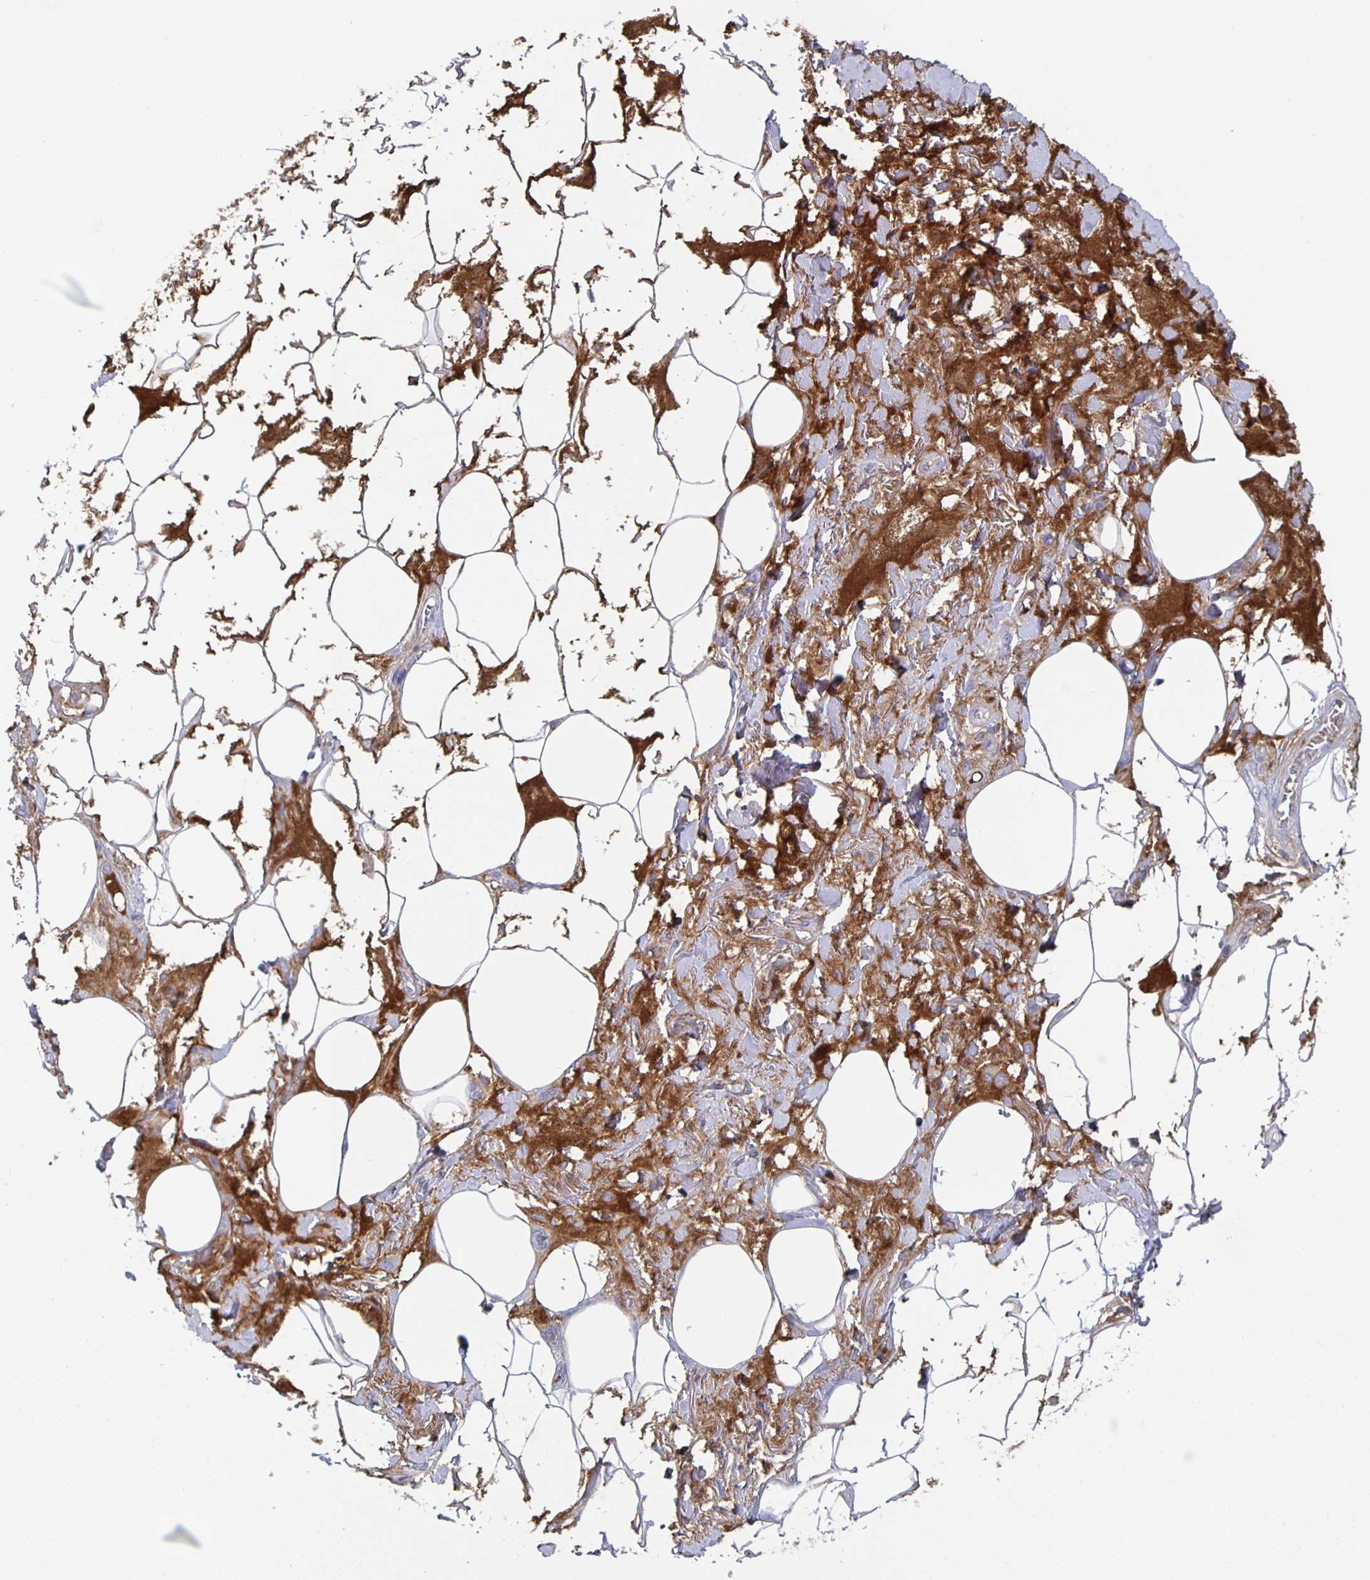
{"staining": {"intensity": "negative", "quantity": "none", "location": "none"}, "tissue": "adipose tissue", "cell_type": "Adipocytes", "image_type": "normal", "snomed": [{"axis": "morphology", "description": "Normal tissue, NOS"}, {"axis": "topography", "description": "Vagina"}, {"axis": "topography", "description": "Peripheral nerve tissue"}], "caption": "Micrograph shows no significant protein expression in adipocytes of benign adipose tissue. Brightfield microscopy of immunohistochemistry (IHC) stained with DAB (3,3'-diaminobenzidine) (brown) and hematoxylin (blue), captured at high magnification.", "gene": "FGA", "patient": {"sex": "female", "age": 71}}